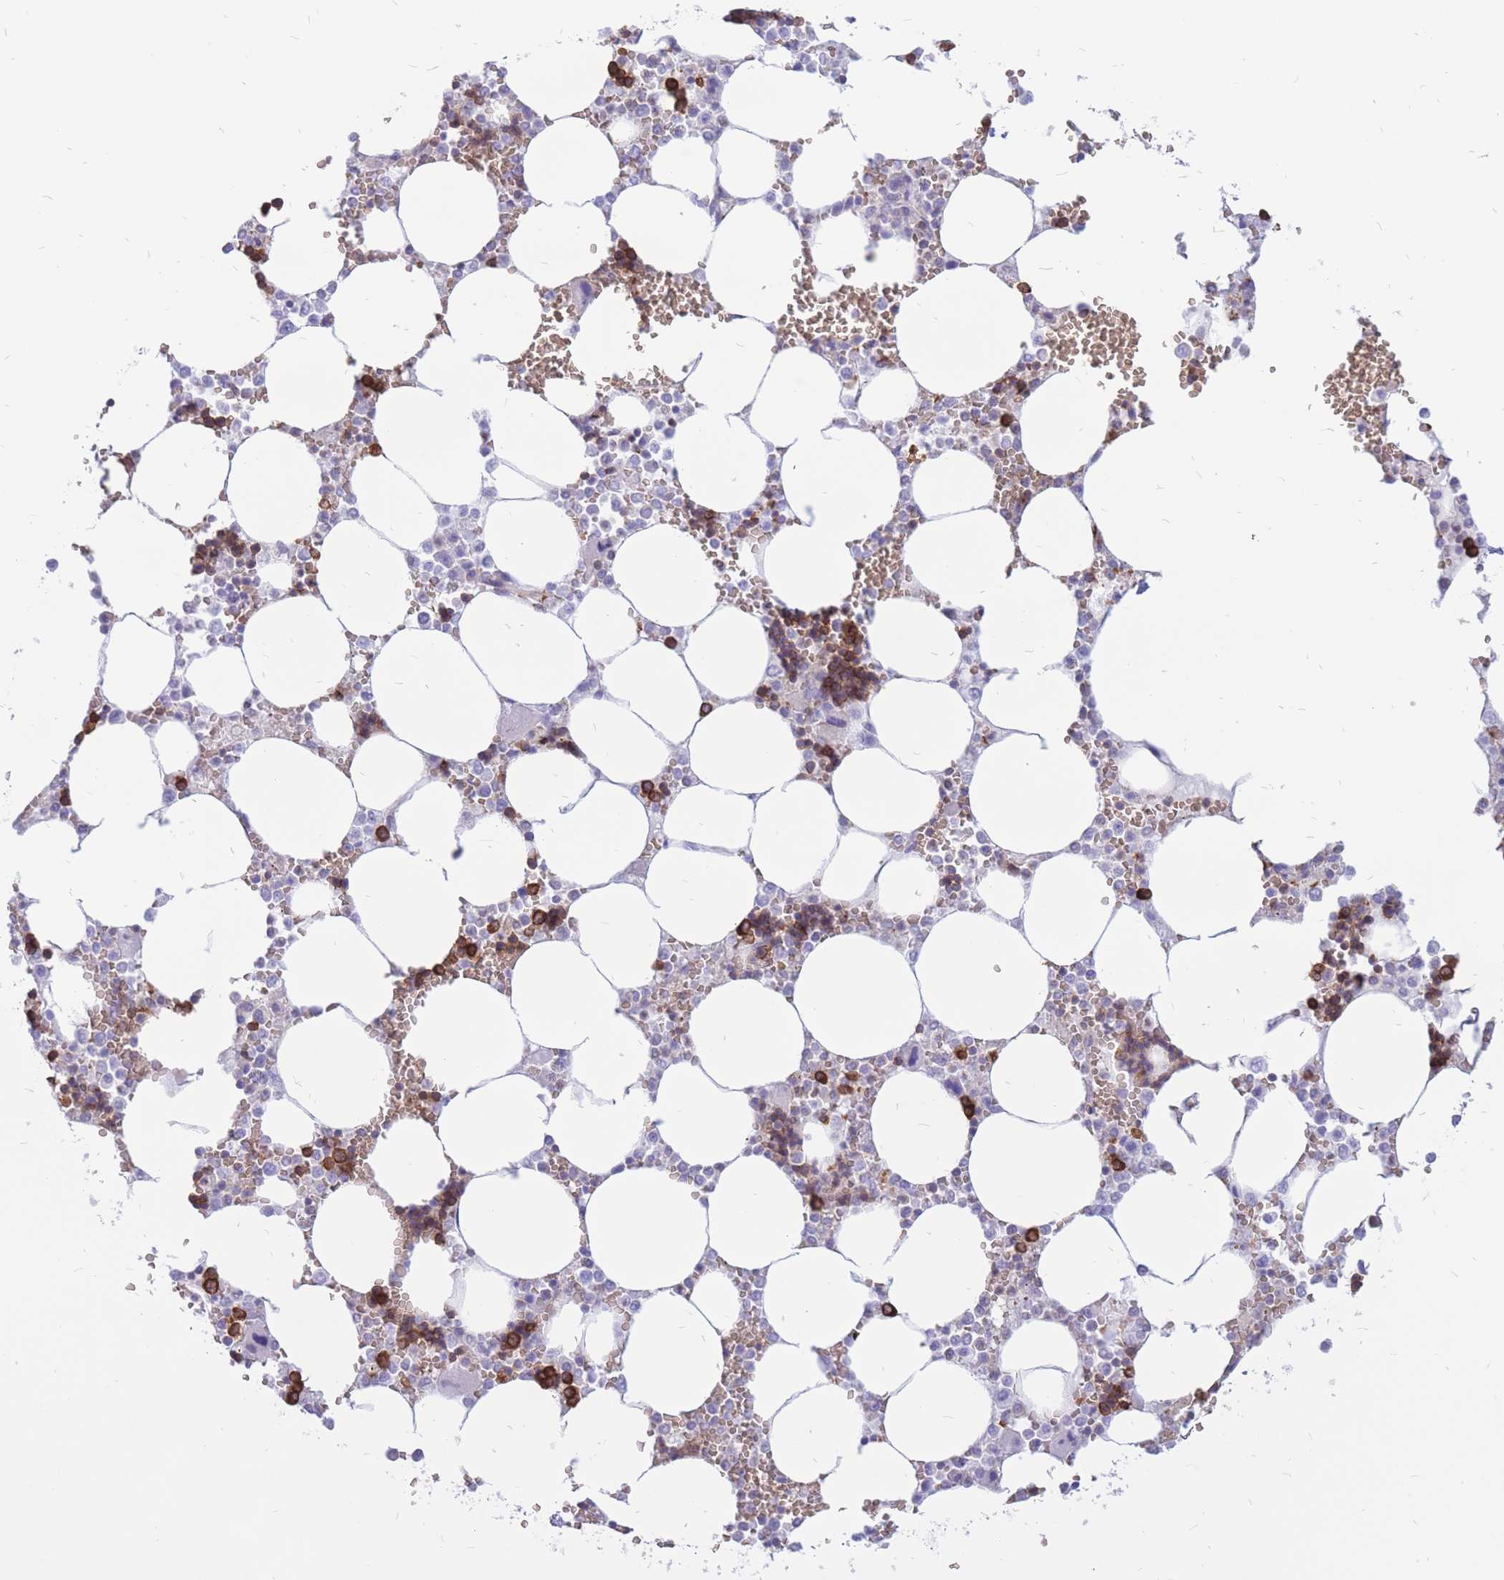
{"staining": {"intensity": "strong", "quantity": "25%-75%", "location": "cytoplasmic/membranous"}, "tissue": "bone marrow", "cell_type": "Hematopoietic cells", "image_type": "normal", "snomed": [{"axis": "morphology", "description": "Normal tissue, NOS"}, {"axis": "topography", "description": "Bone marrow"}], "caption": "Human bone marrow stained with a brown dye displays strong cytoplasmic/membranous positive expression in approximately 25%-75% of hematopoietic cells.", "gene": "ADD2", "patient": {"sex": "male", "age": 64}}